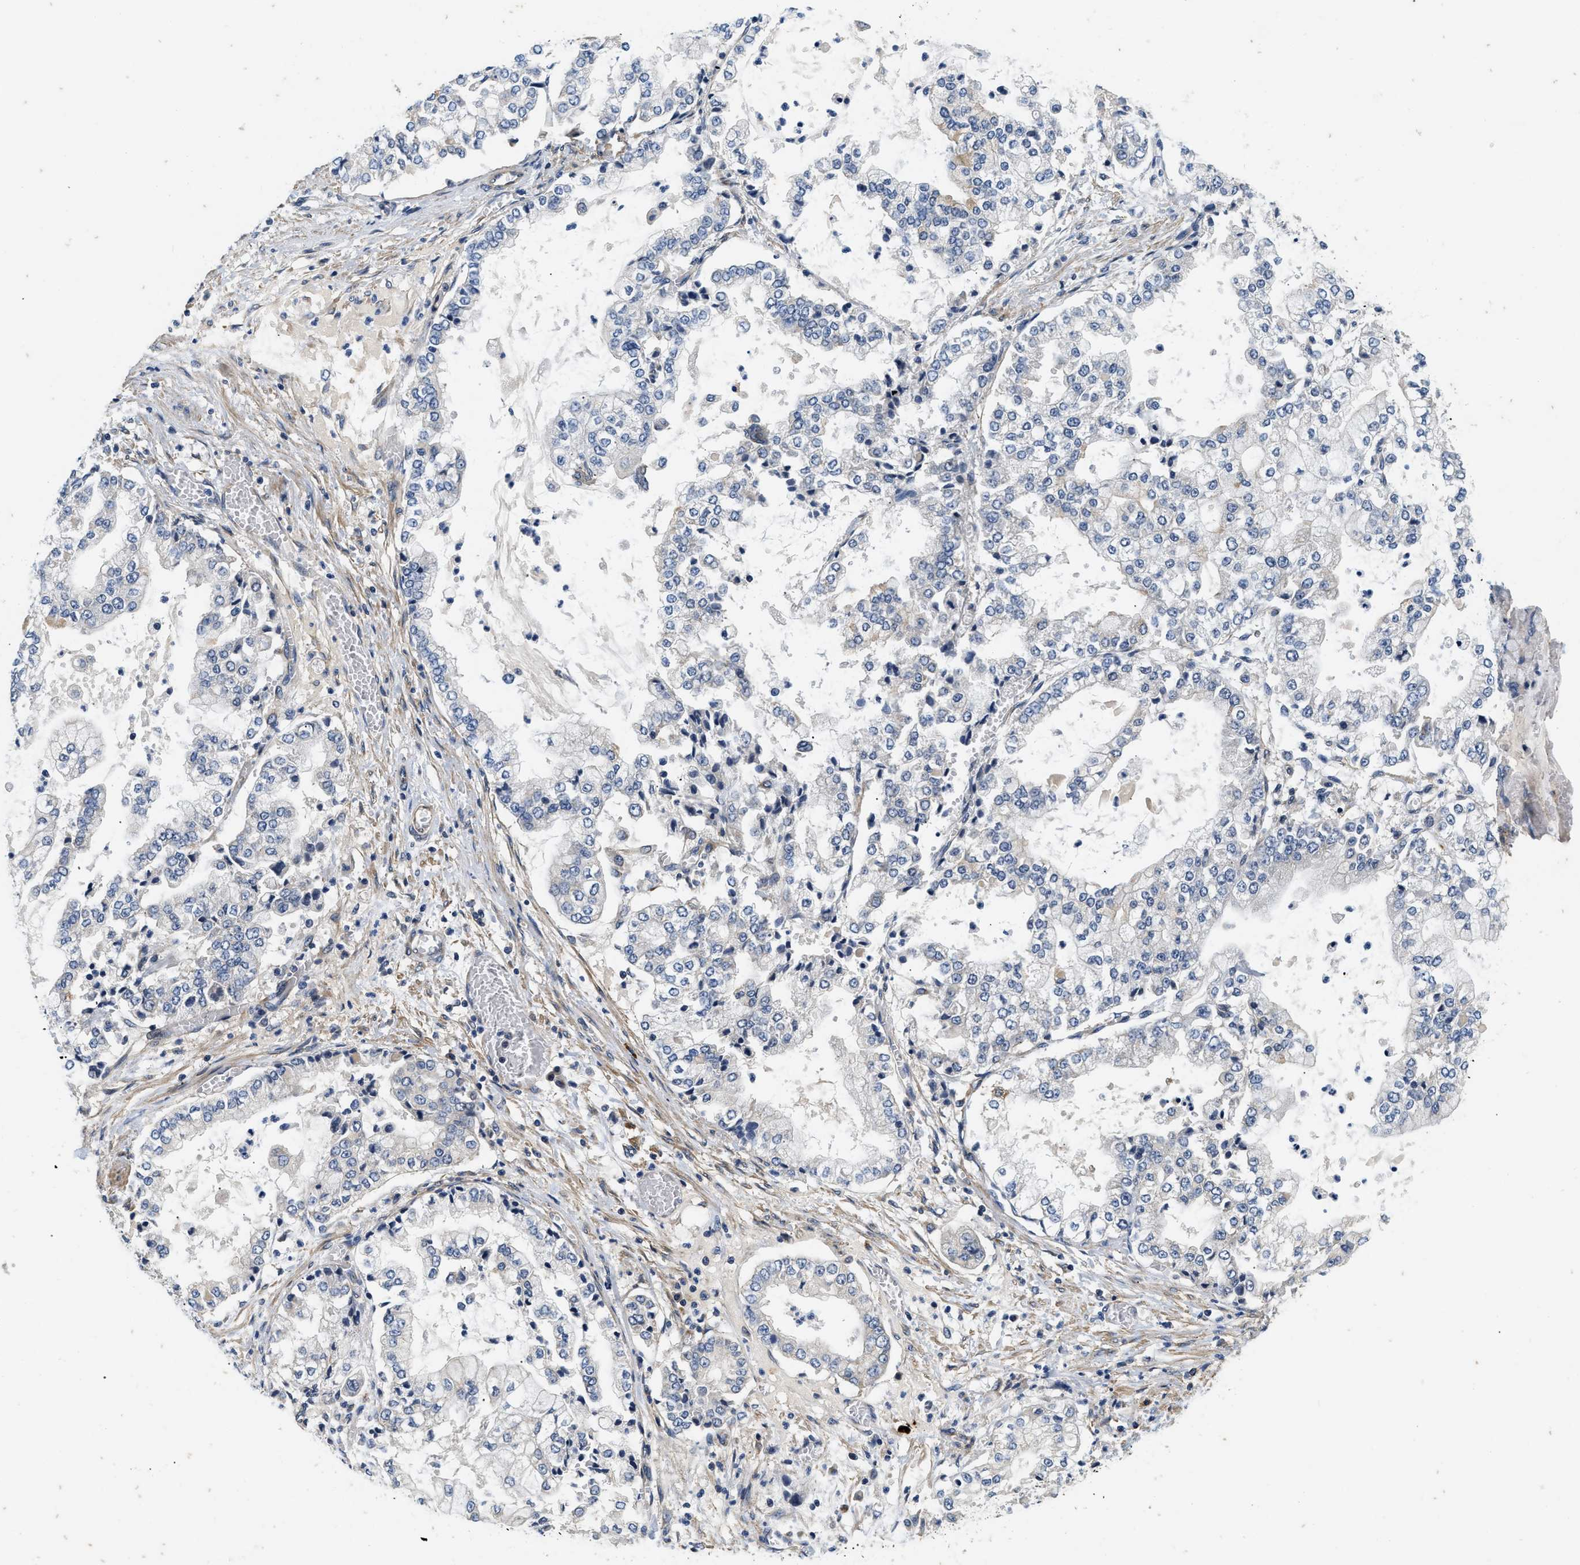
{"staining": {"intensity": "negative", "quantity": "none", "location": "none"}, "tissue": "stomach cancer", "cell_type": "Tumor cells", "image_type": "cancer", "snomed": [{"axis": "morphology", "description": "Adenocarcinoma, NOS"}, {"axis": "topography", "description": "Stomach"}], "caption": "The immunohistochemistry (IHC) image has no significant staining in tumor cells of stomach cancer tissue. (DAB (3,3'-diaminobenzidine) immunohistochemistry, high magnification).", "gene": "NME6", "patient": {"sex": "male", "age": 76}}